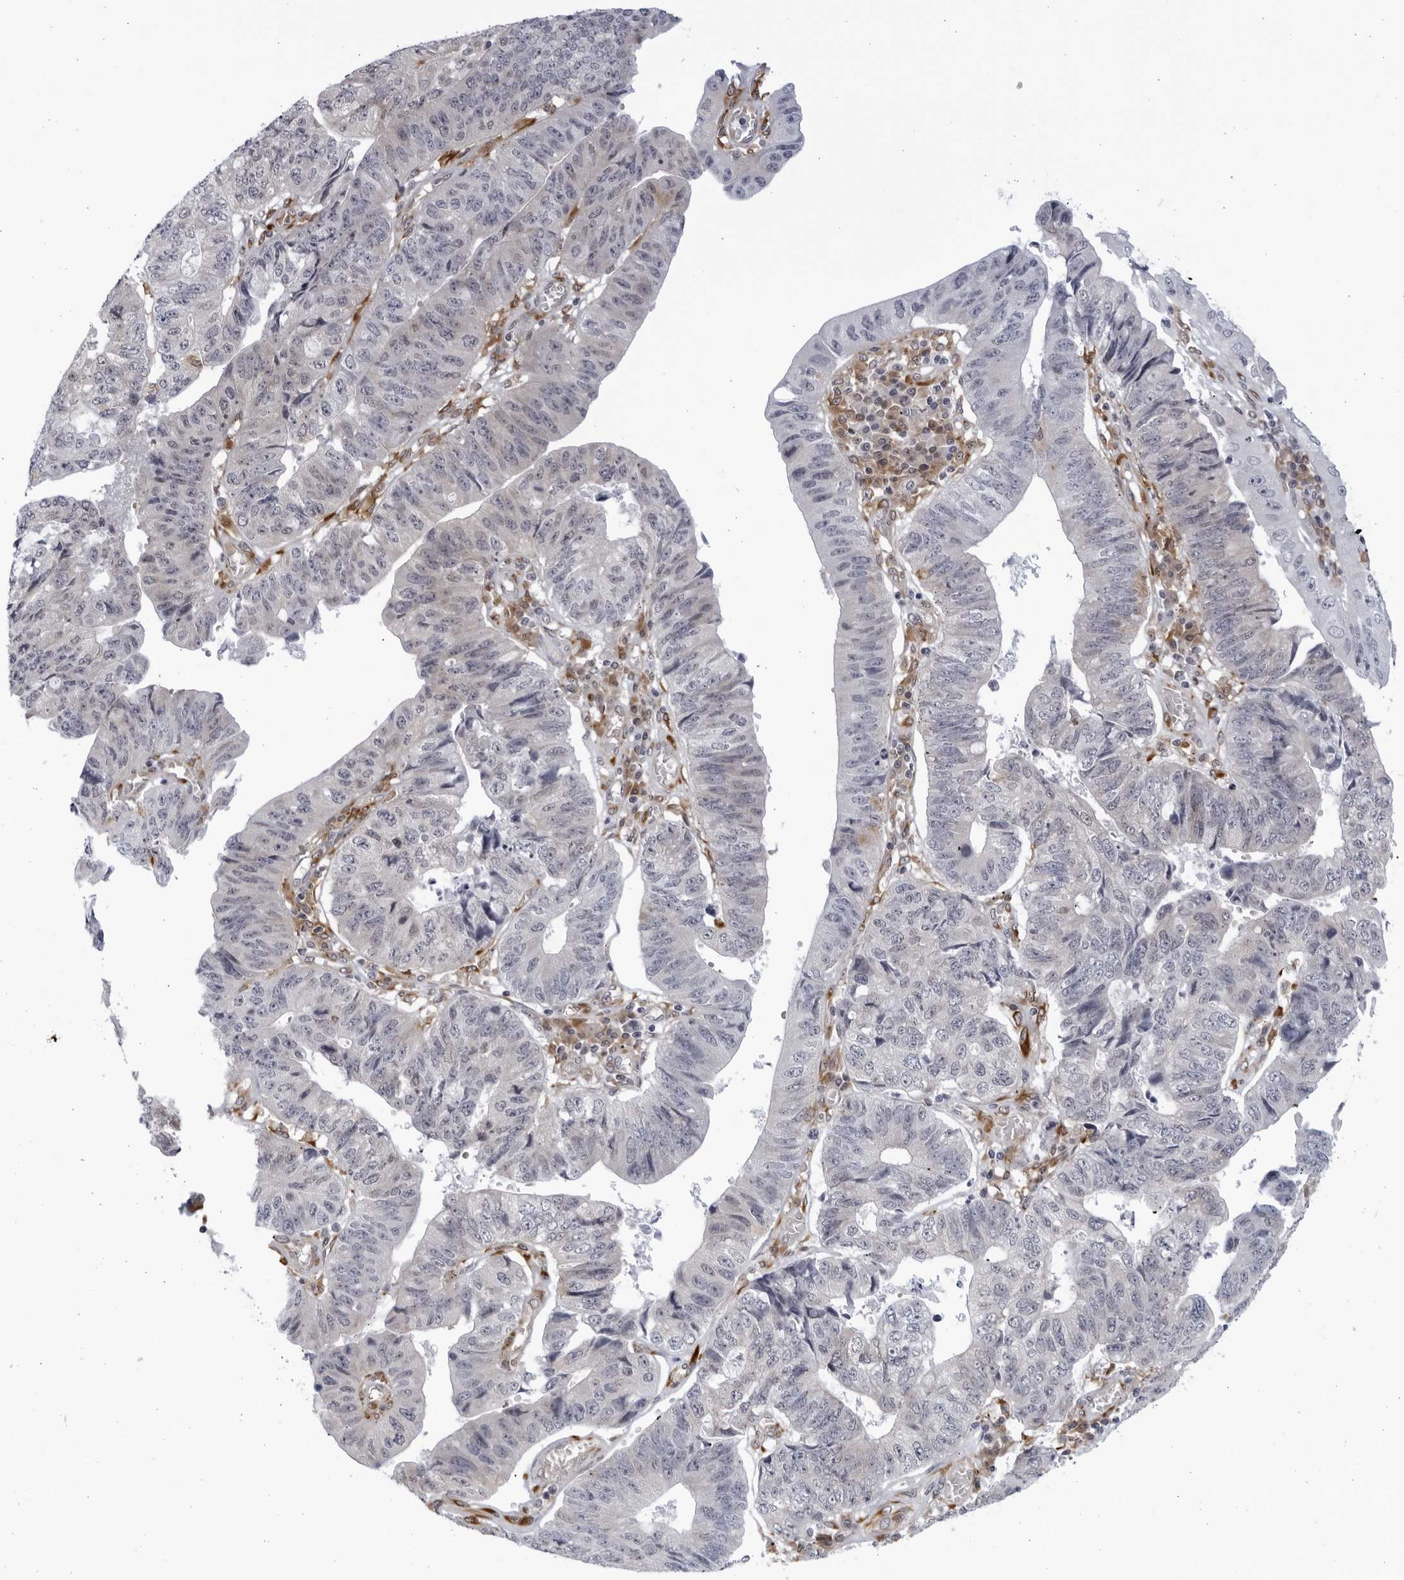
{"staining": {"intensity": "negative", "quantity": "none", "location": "none"}, "tissue": "stomach cancer", "cell_type": "Tumor cells", "image_type": "cancer", "snomed": [{"axis": "morphology", "description": "Adenocarcinoma, NOS"}, {"axis": "topography", "description": "Stomach"}], "caption": "This is a histopathology image of immunohistochemistry (IHC) staining of stomach cancer, which shows no staining in tumor cells.", "gene": "BMP2K", "patient": {"sex": "male", "age": 59}}